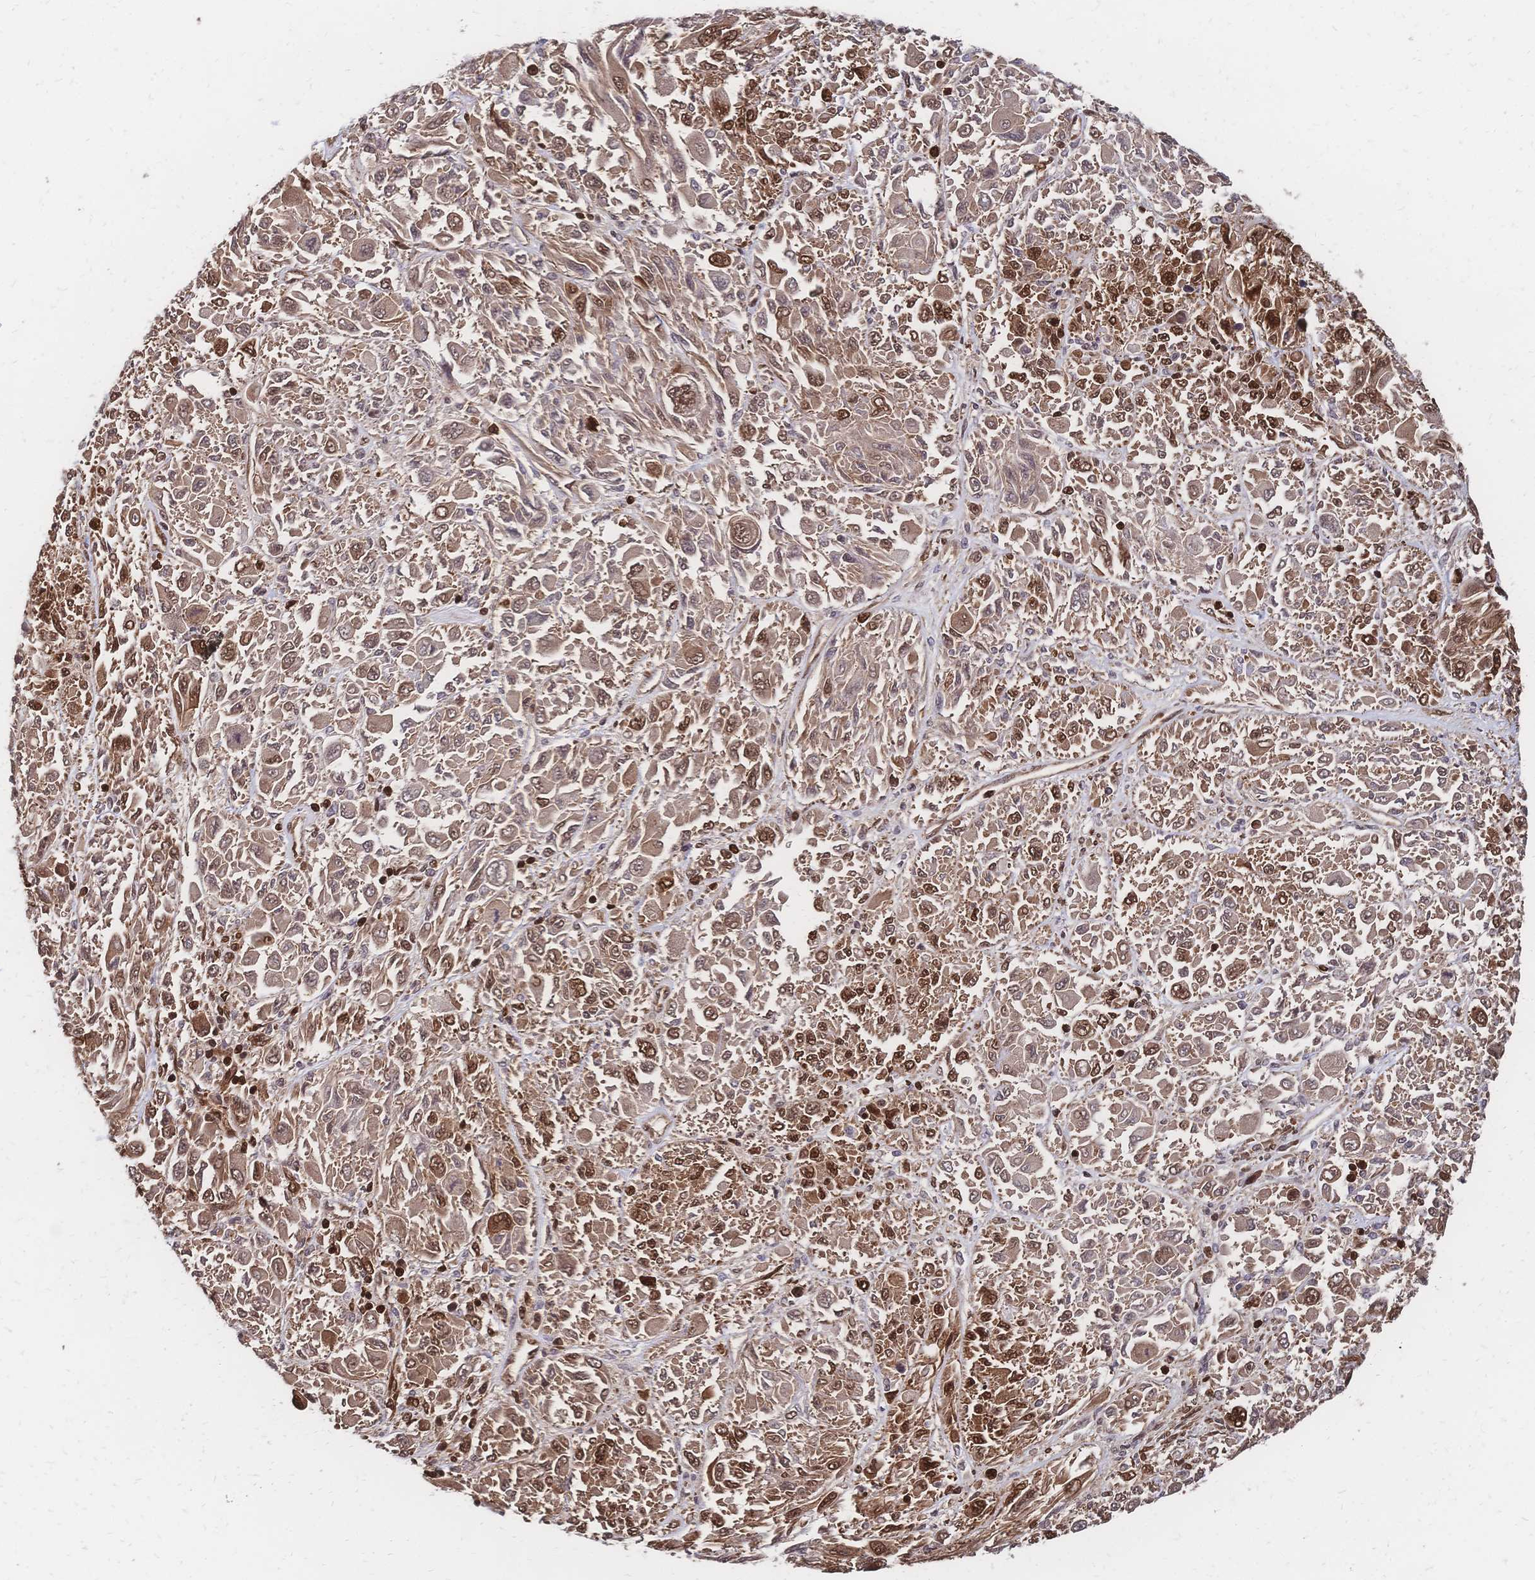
{"staining": {"intensity": "moderate", "quantity": "25%-75%", "location": "nuclear"}, "tissue": "melanoma", "cell_type": "Tumor cells", "image_type": "cancer", "snomed": [{"axis": "morphology", "description": "Malignant melanoma, NOS"}, {"axis": "topography", "description": "Skin"}], "caption": "Human malignant melanoma stained with a brown dye reveals moderate nuclear positive expression in about 25%-75% of tumor cells.", "gene": "HDGF", "patient": {"sex": "female", "age": 91}}